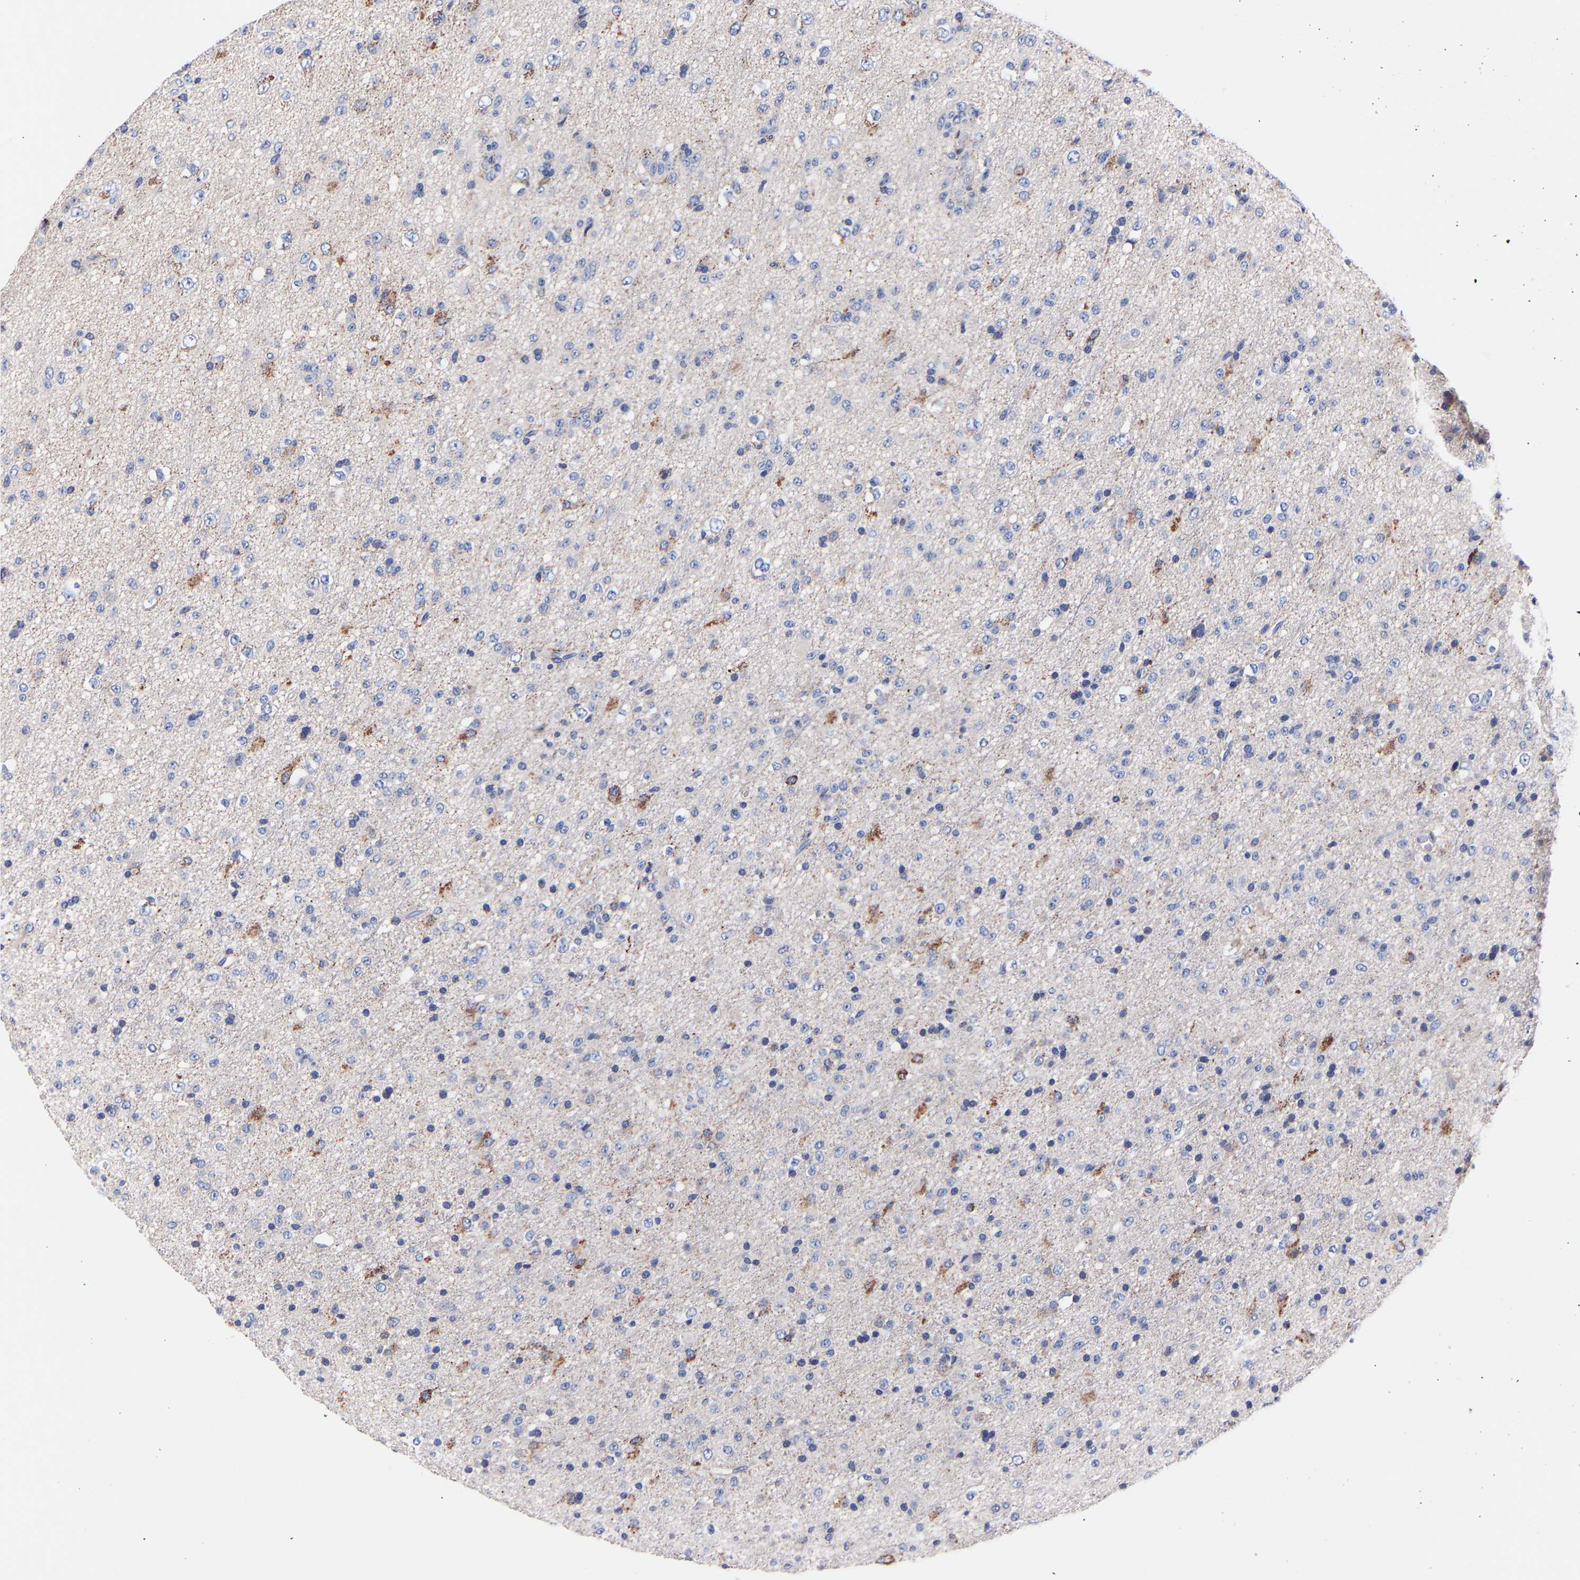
{"staining": {"intensity": "negative", "quantity": "none", "location": "none"}, "tissue": "glioma", "cell_type": "Tumor cells", "image_type": "cancer", "snomed": [{"axis": "morphology", "description": "Glioma, malignant, Low grade"}, {"axis": "topography", "description": "Brain"}], "caption": "Immunohistochemical staining of human glioma displays no significant positivity in tumor cells.", "gene": "SEM1", "patient": {"sex": "male", "age": 65}}